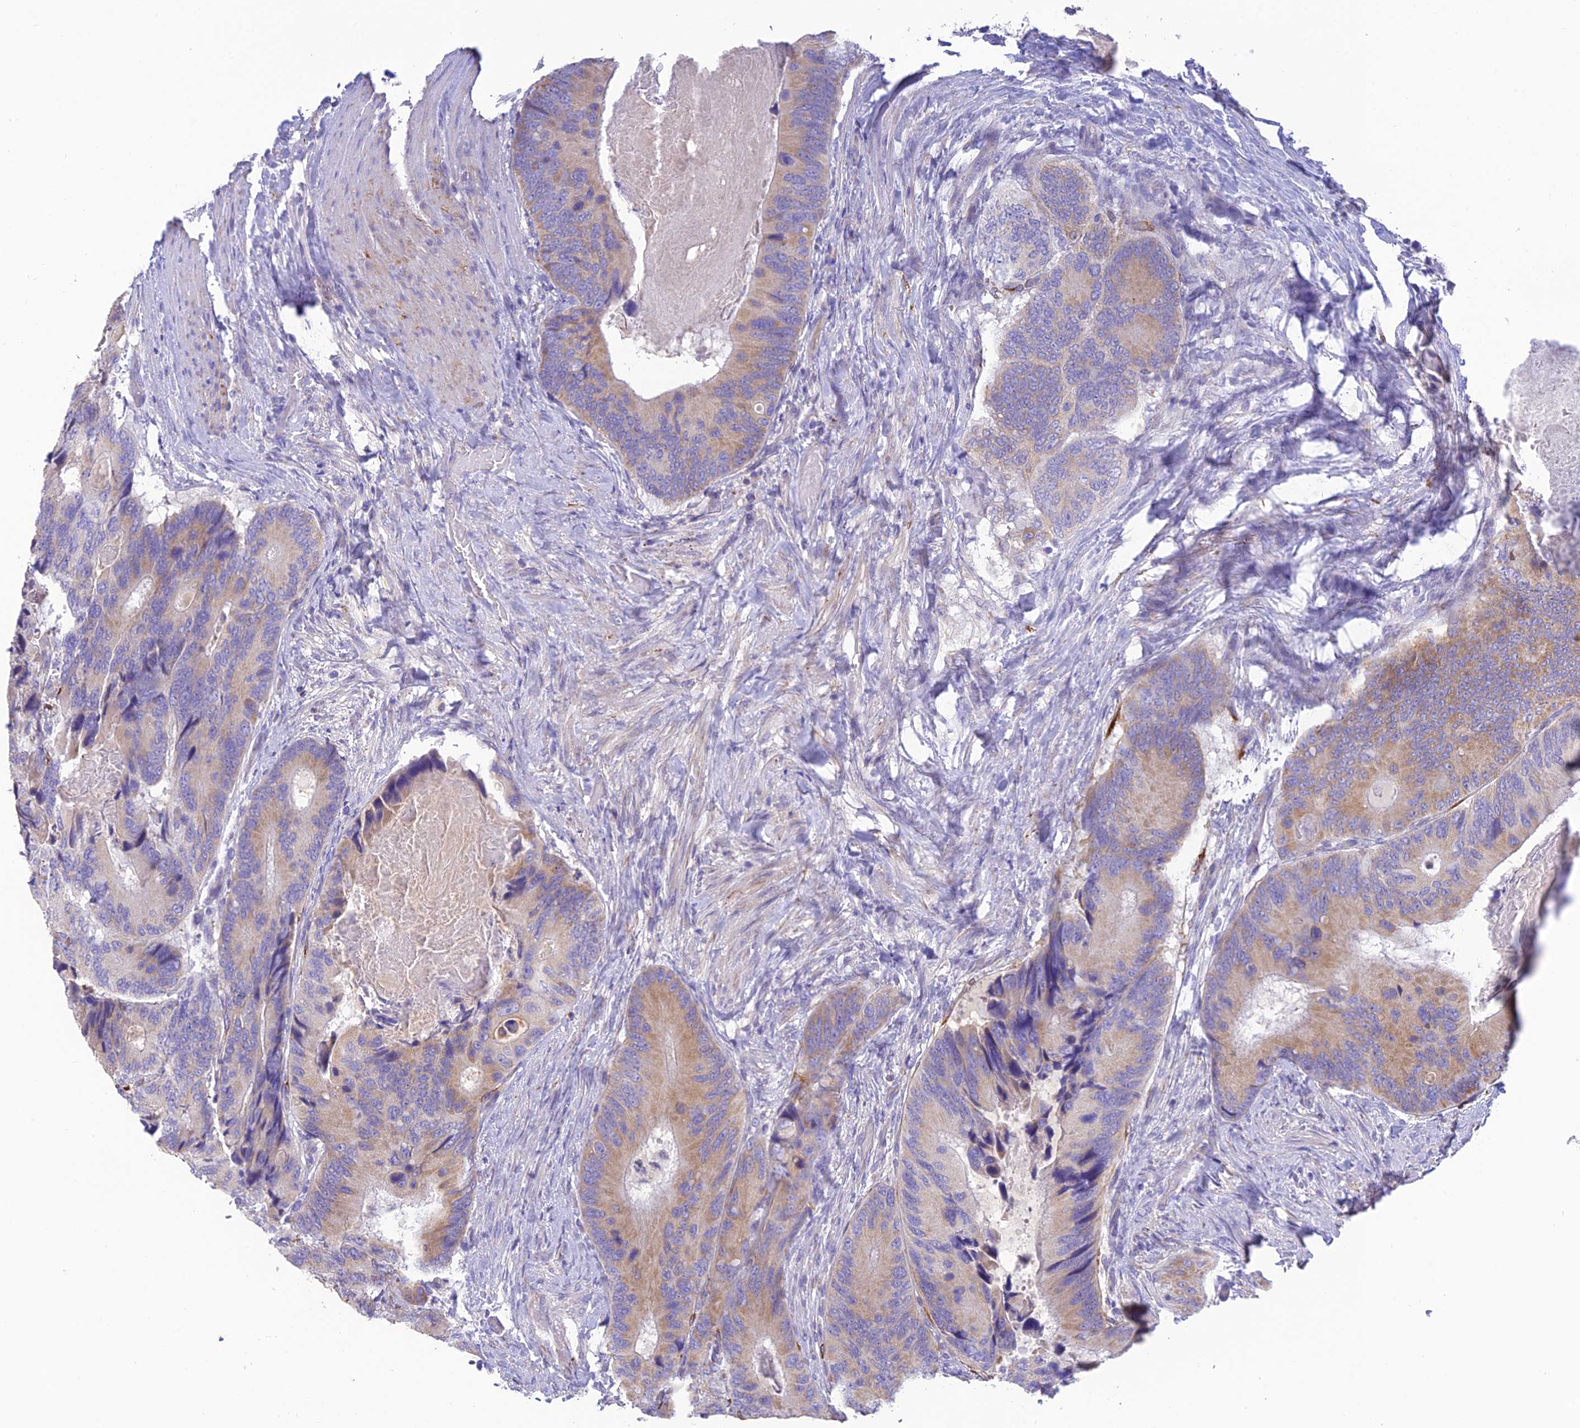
{"staining": {"intensity": "moderate", "quantity": "25%-75%", "location": "cytoplasmic/membranous"}, "tissue": "colorectal cancer", "cell_type": "Tumor cells", "image_type": "cancer", "snomed": [{"axis": "morphology", "description": "Adenocarcinoma, NOS"}, {"axis": "topography", "description": "Colon"}], "caption": "High-power microscopy captured an immunohistochemistry (IHC) histopathology image of colorectal cancer, revealing moderate cytoplasmic/membranous staining in about 25%-75% of tumor cells. Ihc stains the protein of interest in brown and the nuclei are stained blue.", "gene": "HSD17B2", "patient": {"sex": "male", "age": 84}}